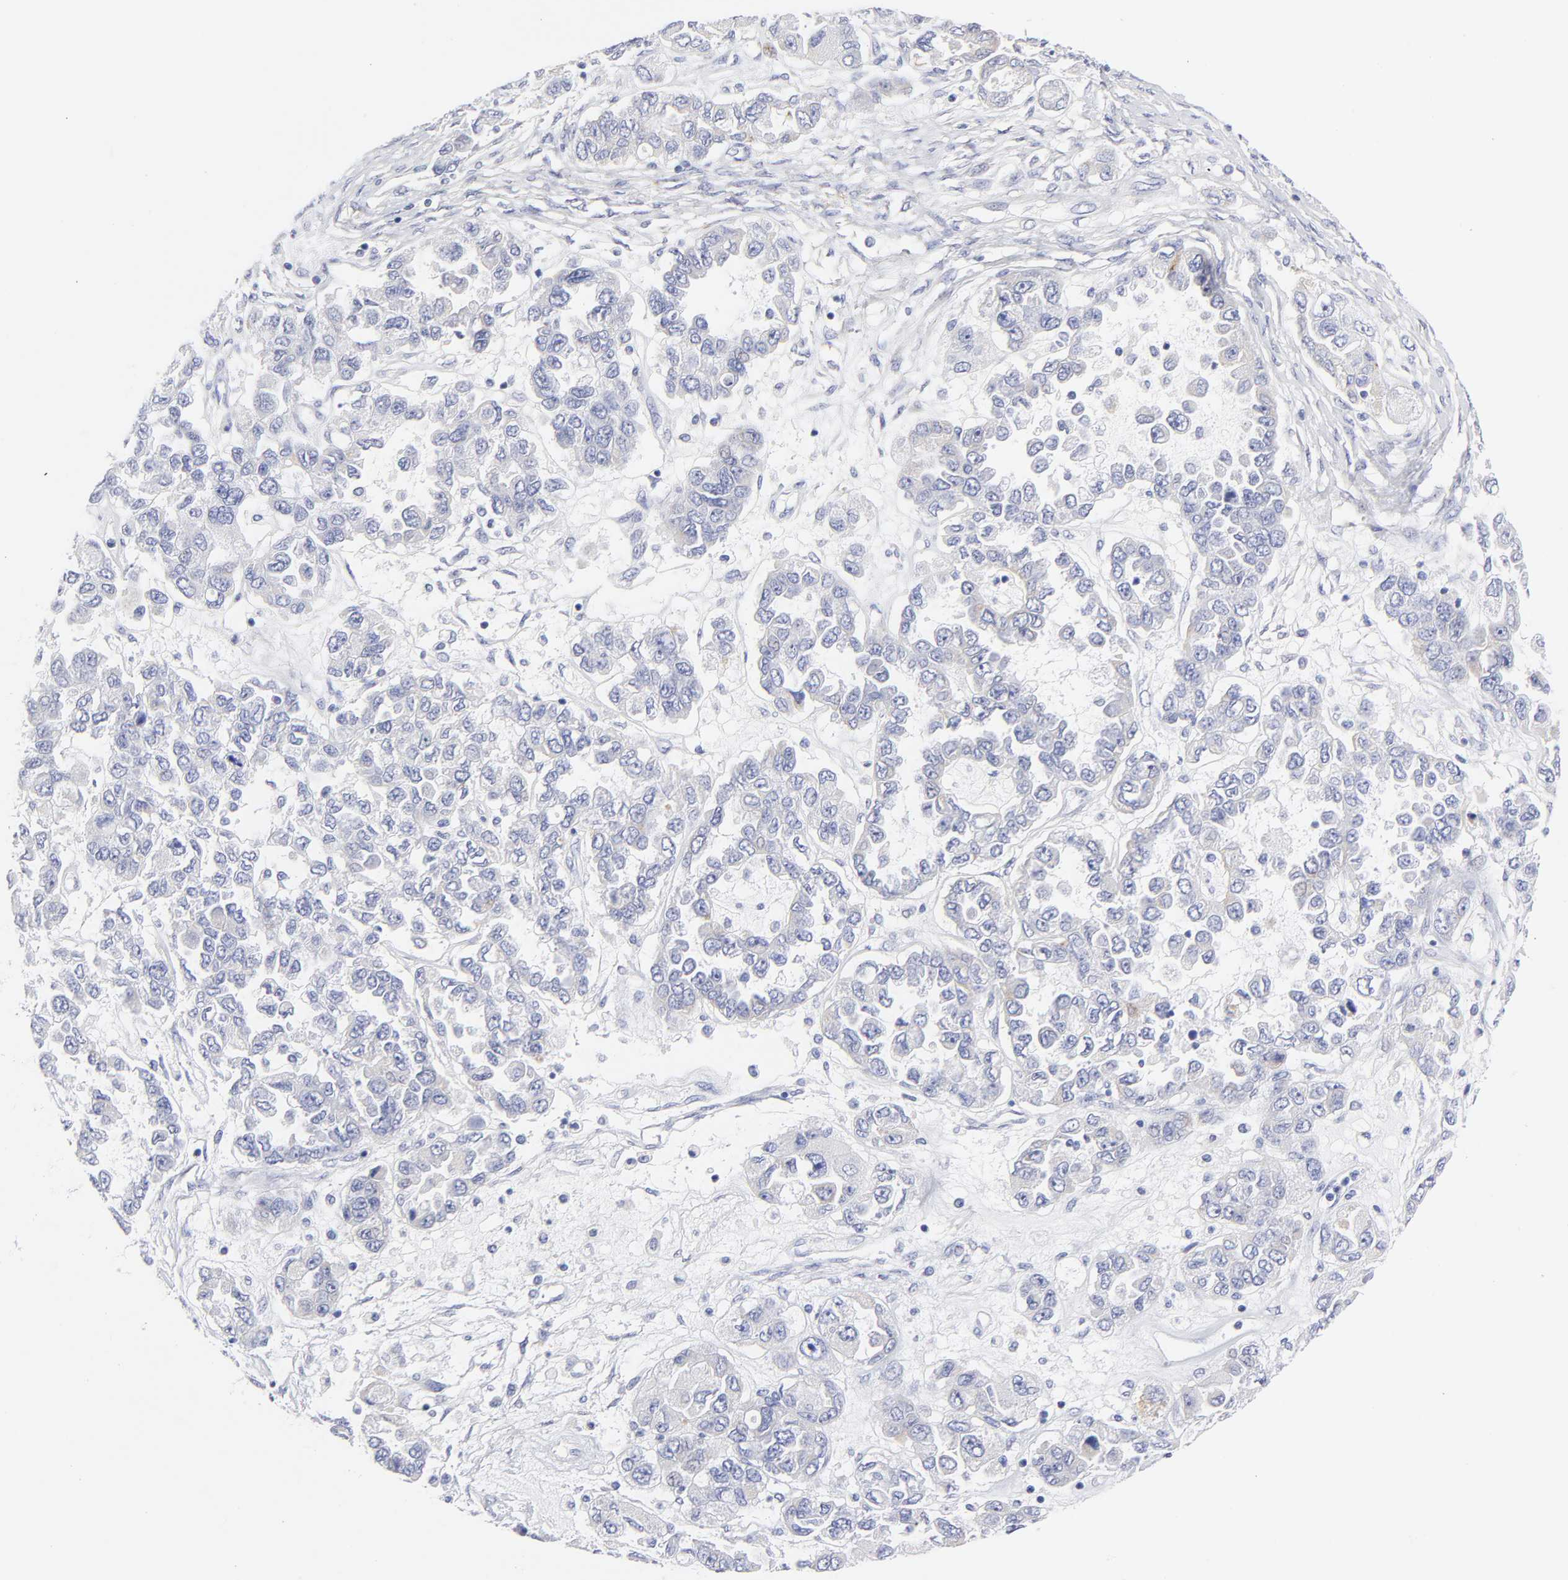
{"staining": {"intensity": "weak", "quantity": "<25%", "location": "cytoplasmic/membranous"}, "tissue": "ovarian cancer", "cell_type": "Tumor cells", "image_type": "cancer", "snomed": [{"axis": "morphology", "description": "Cystadenocarcinoma, serous, NOS"}, {"axis": "topography", "description": "Ovary"}], "caption": "Tumor cells show no significant expression in ovarian serous cystadenocarcinoma.", "gene": "DUSP9", "patient": {"sex": "female", "age": 84}}